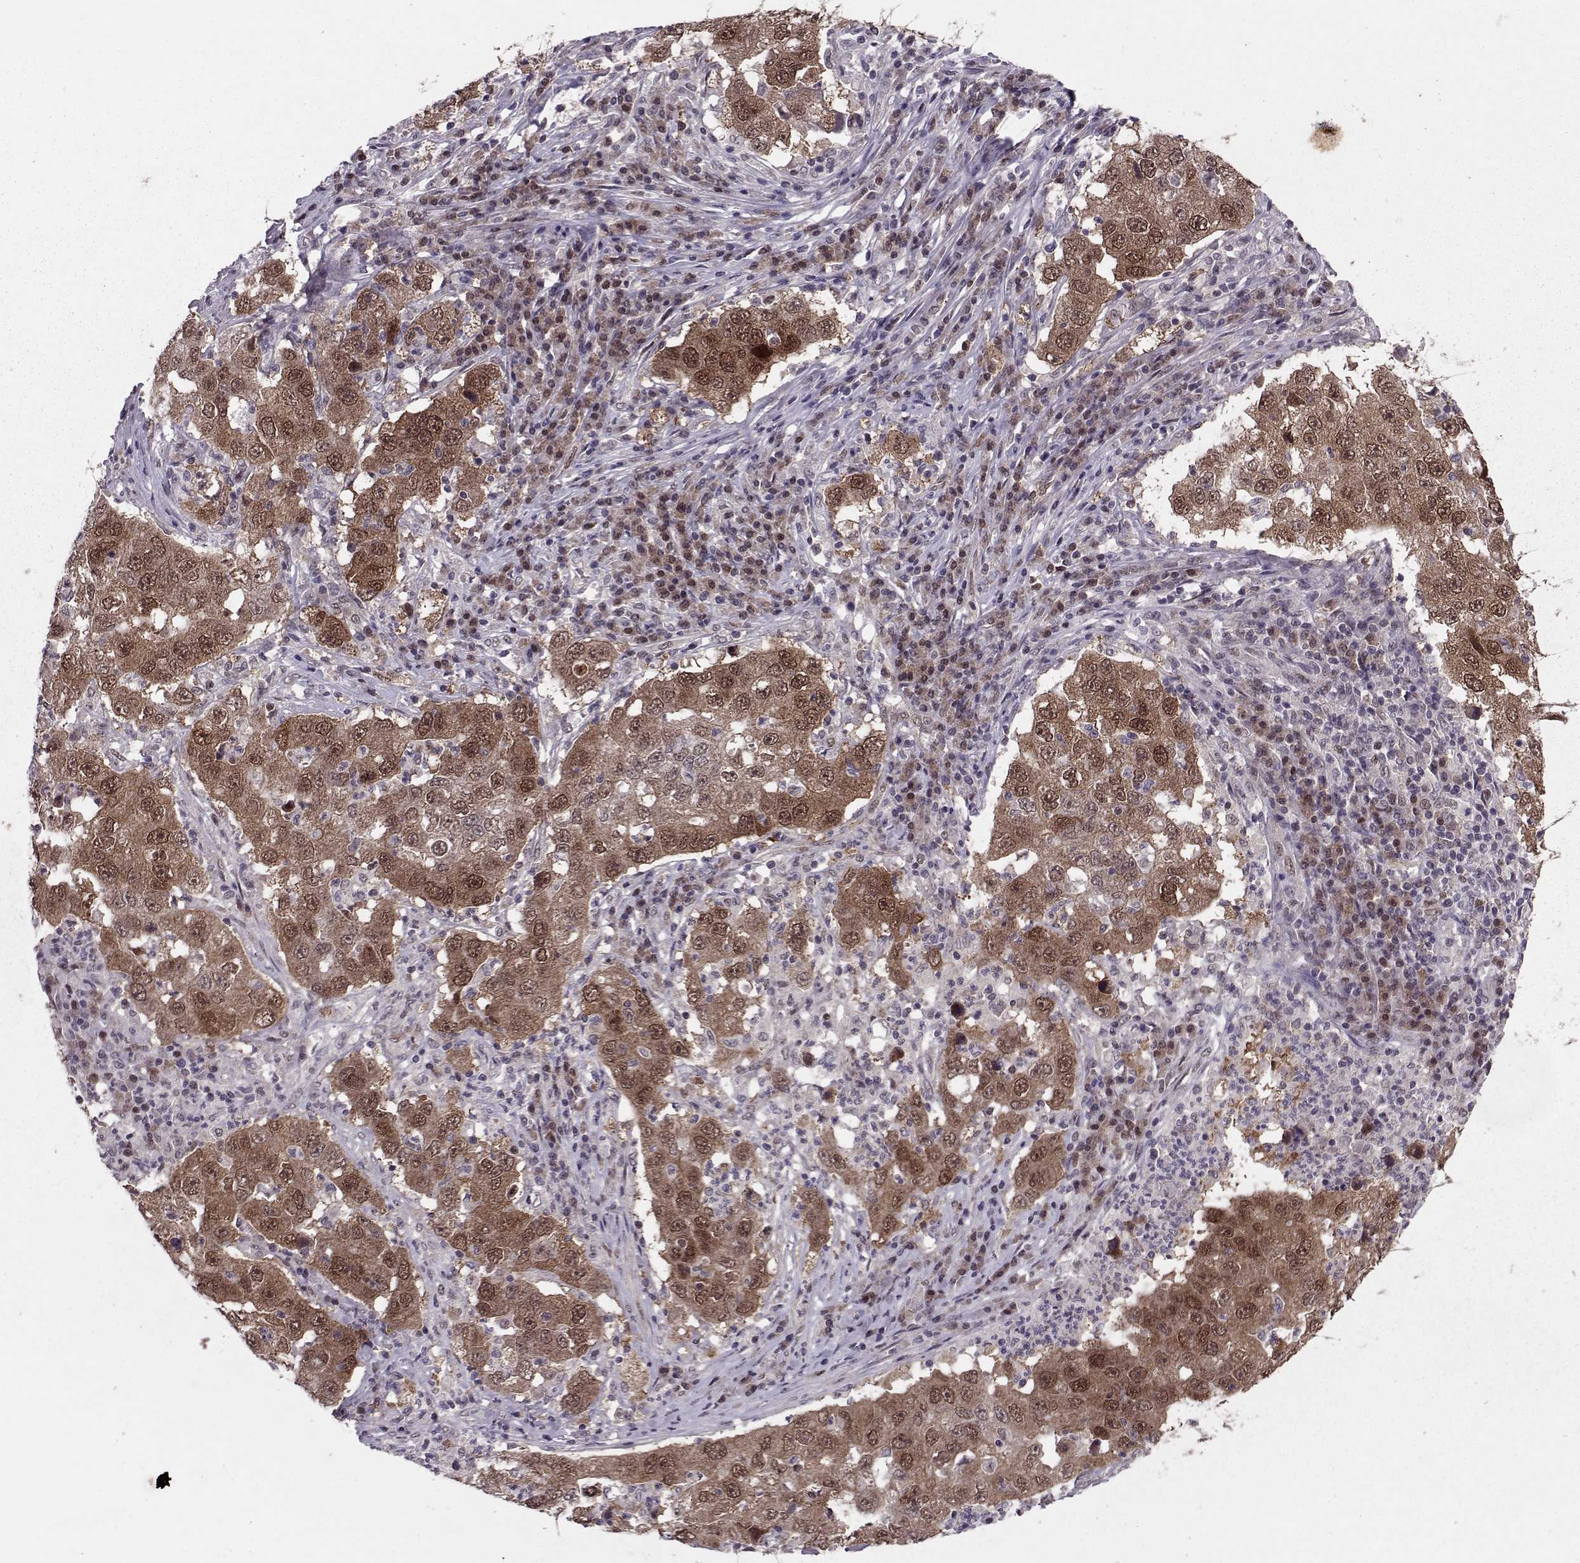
{"staining": {"intensity": "moderate", "quantity": ">75%", "location": "cytoplasmic/membranous,nuclear"}, "tissue": "lung cancer", "cell_type": "Tumor cells", "image_type": "cancer", "snomed": [{"axis": "morphology", "description": "Adenocarcinoma, NOS"}, {"axis": "topography", "description": "Lung"}], "caption": "High-power microscopy captured an immunohistochemistry (IHC) micrograph of lung adenocarcinoma, revealing moderate cytoplasmic/membranous and nuclear positivity in about >75% of tumor cells.", "gene": "CDK4", "patient": {"sex": "male", "age": 73}}